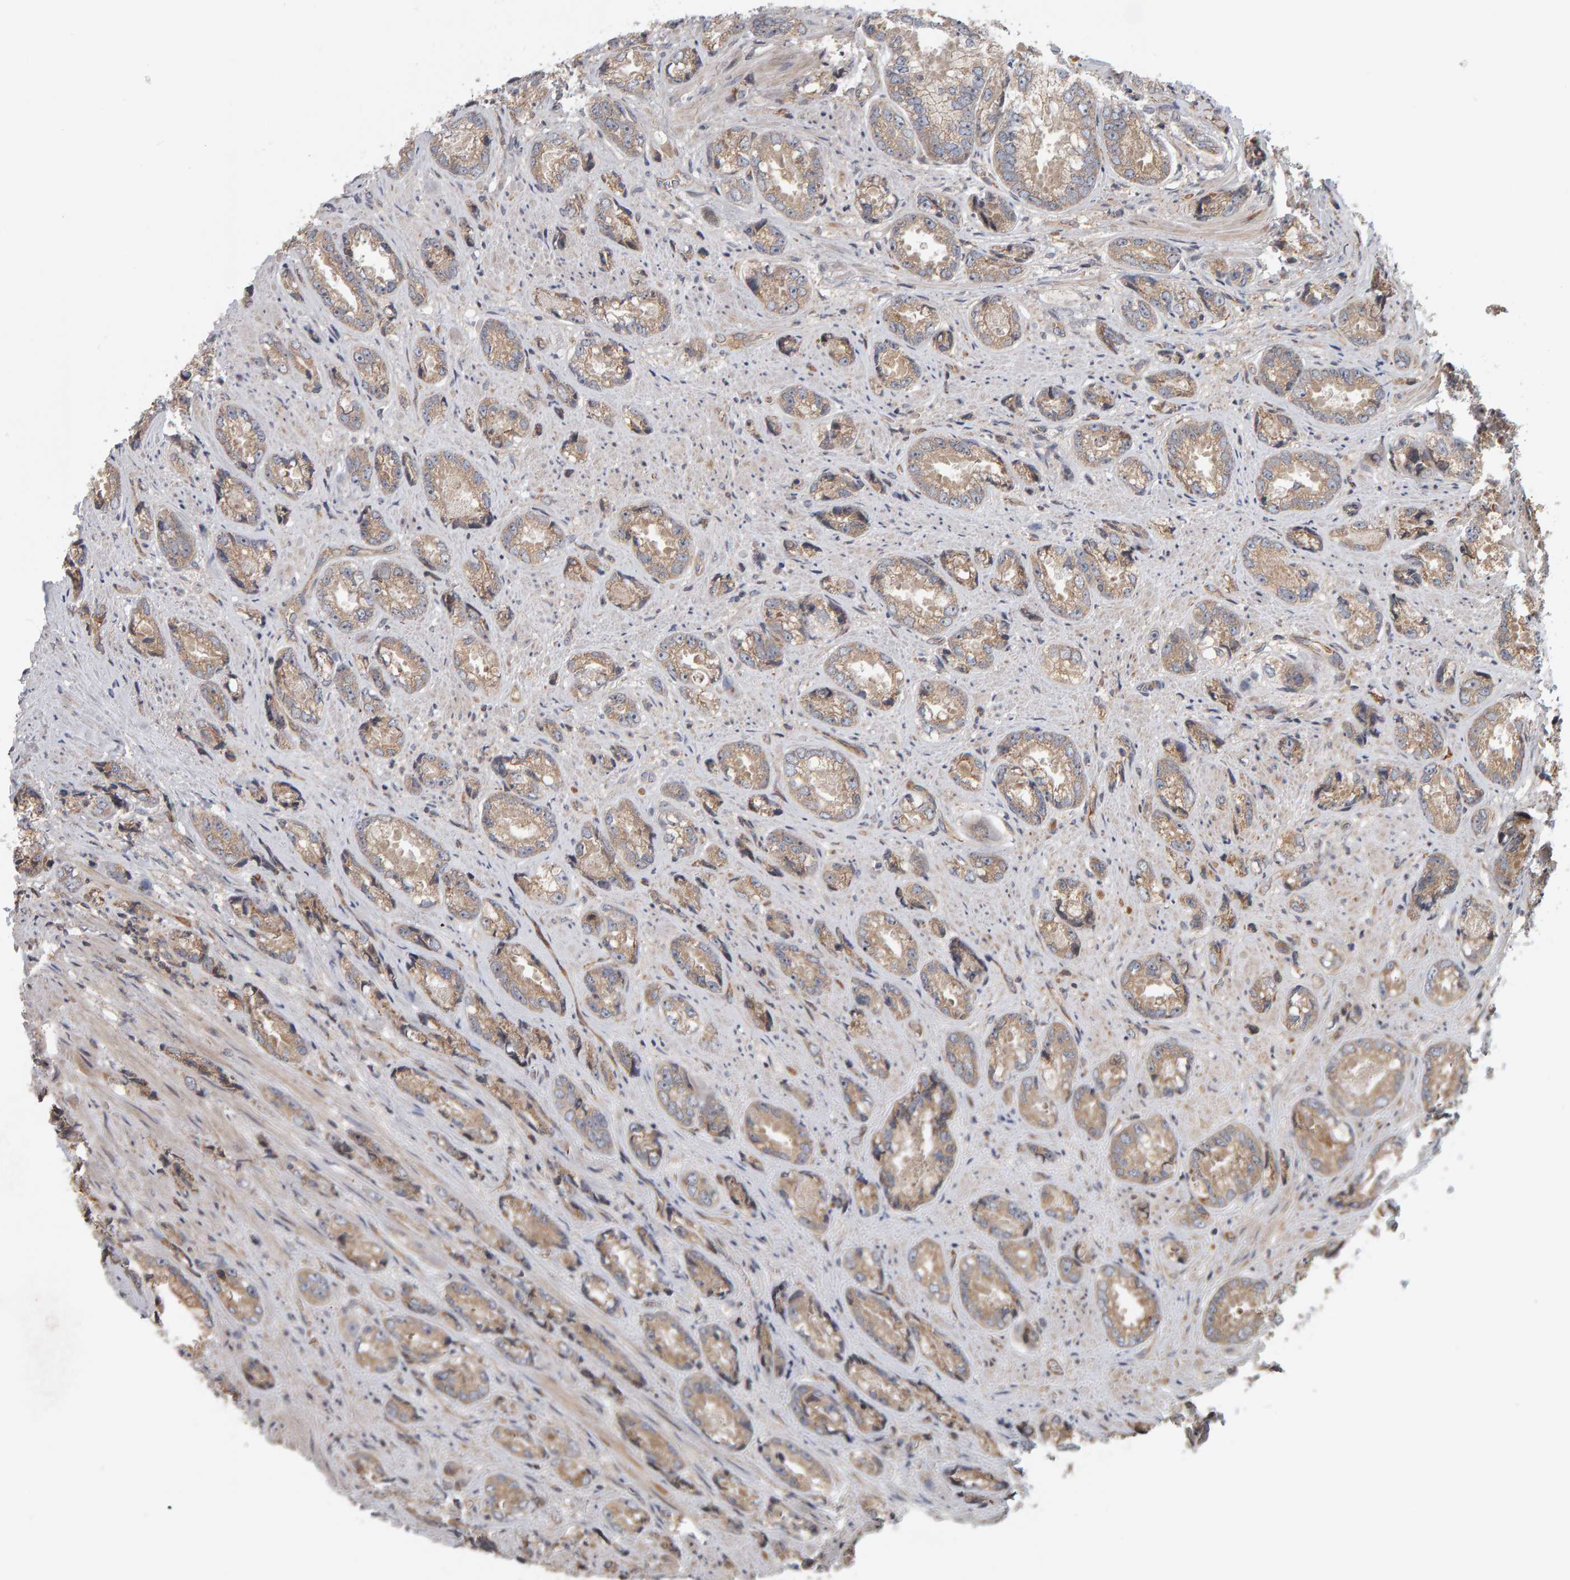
{"staining": {"intensity": "weak", "quantity": "25%-75%", "location": "cytoplasmic/membranous"}, "tissue": "prostate cancer", "cell_type": "Tumor cells", "image_type": "cancer", "snomed": [{"axis": "morphology", "description": "Adenocarcinoma, High grade"}, {"axis": "topography", "description": "Prostate"}], "caption": "Human prostate cancer (adenocarcinoma (high-grade)) stained for a protein (brown) shows weak cytoplasmic/membranous positive staining in about 25%-75% of tumor cells.", "gene": "C9orf72", "patient": {"sex": "male", "age": 61}}